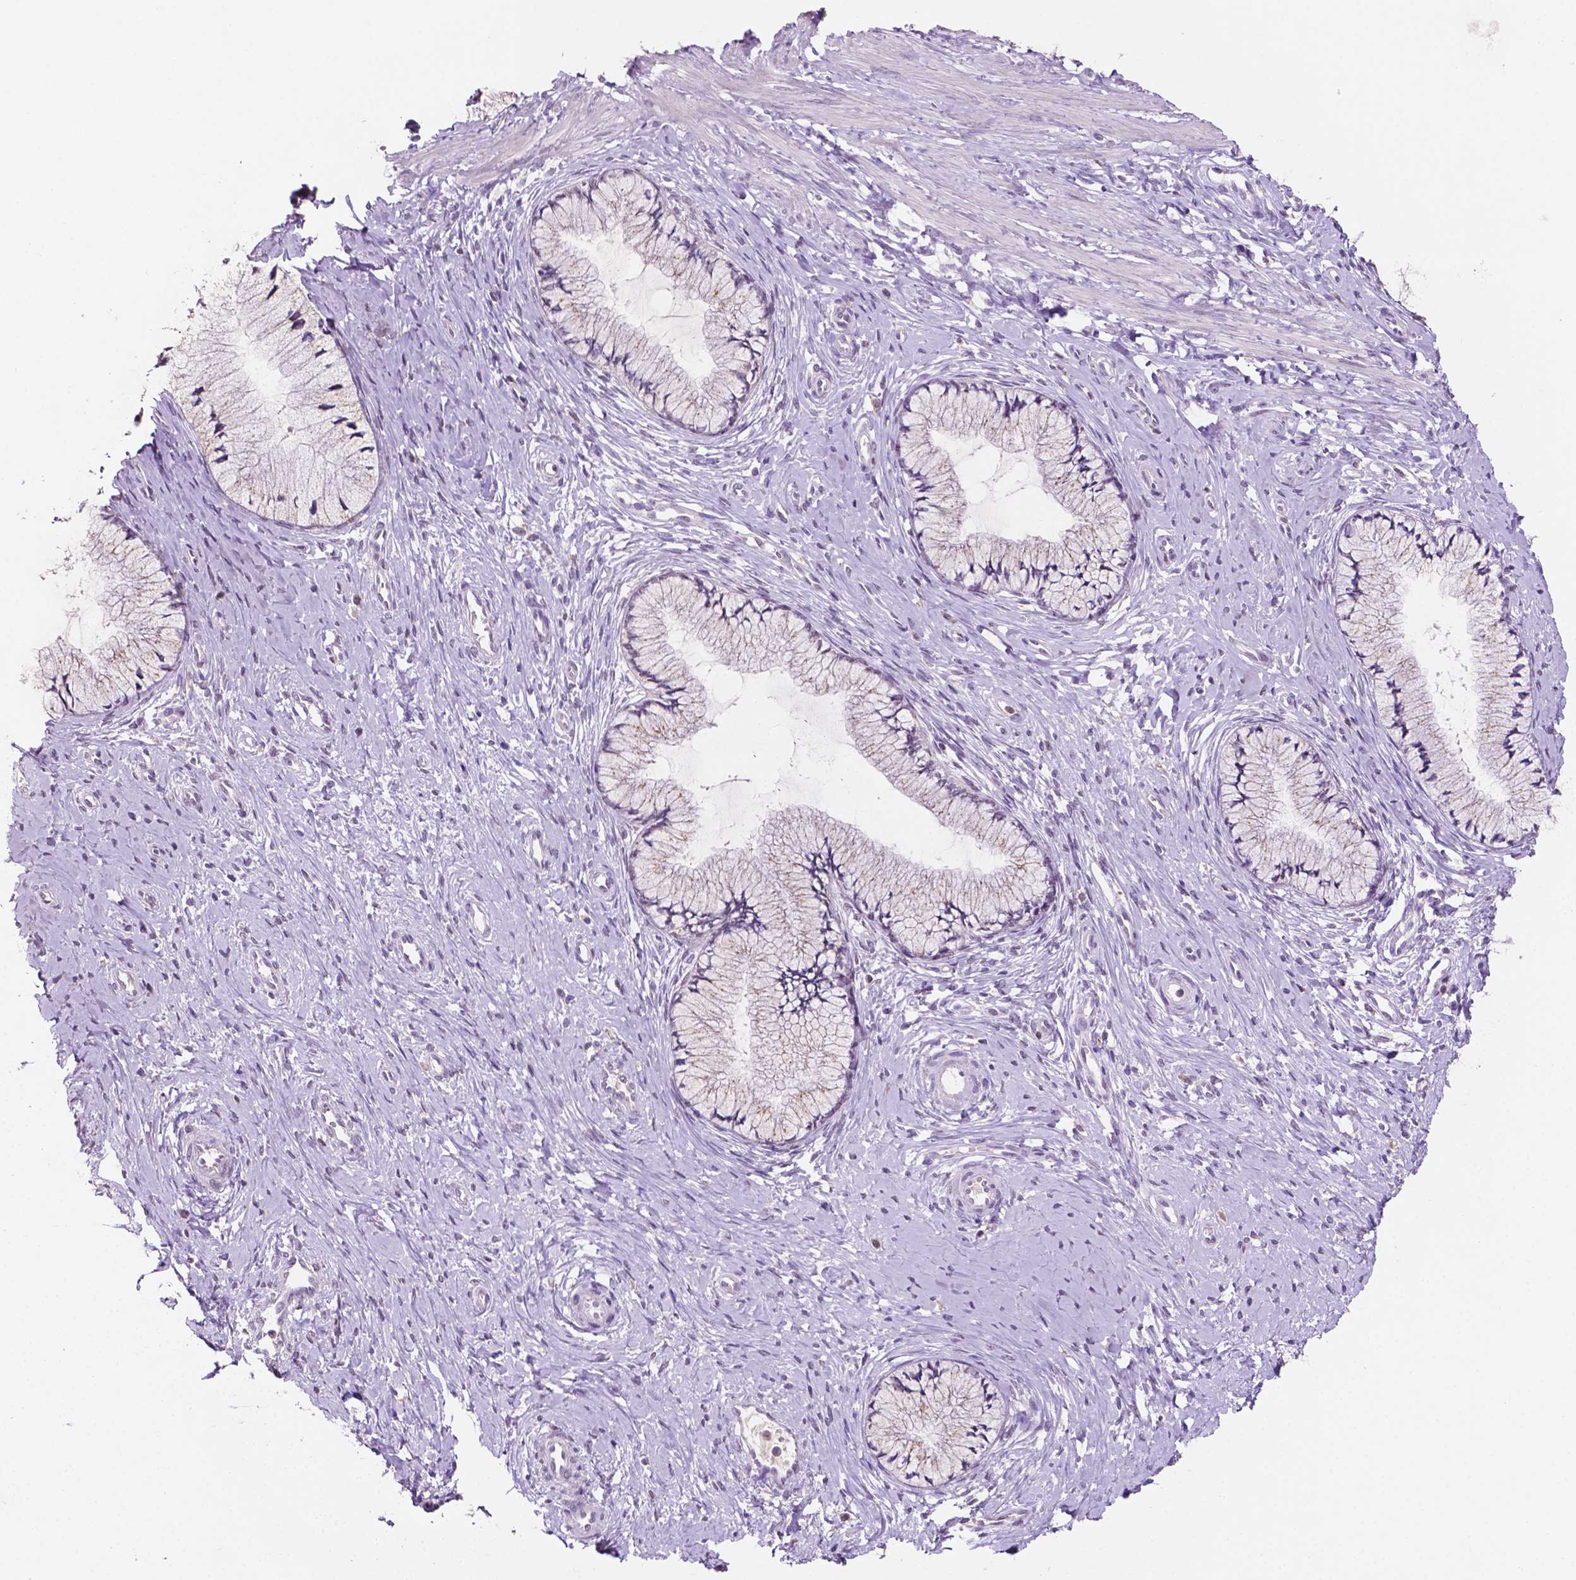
{"staining": {"intensity": "negative", "quantity": "none", "location": "none"}, "tissue": "cervix", "cell_type": "Glandular cells", "image_type": "normal", "snomed": [{"axis": "morphology", "description": "Normal tissue, NOS"}, {"axis": "topography", "description": "Cervix"}], "caption": "IHC micrograph of unremarkable cervix: cervix stained with DAB demonstrates no significant protein positivity in glandular cells. The staining is performed using DAB (3,3'-diaminobenzidine) brown chromogen with nuclei counter-stained in using hematoxylin.", "gene": "PTPN6", "patient": {"sex": "female", "age": 37}}